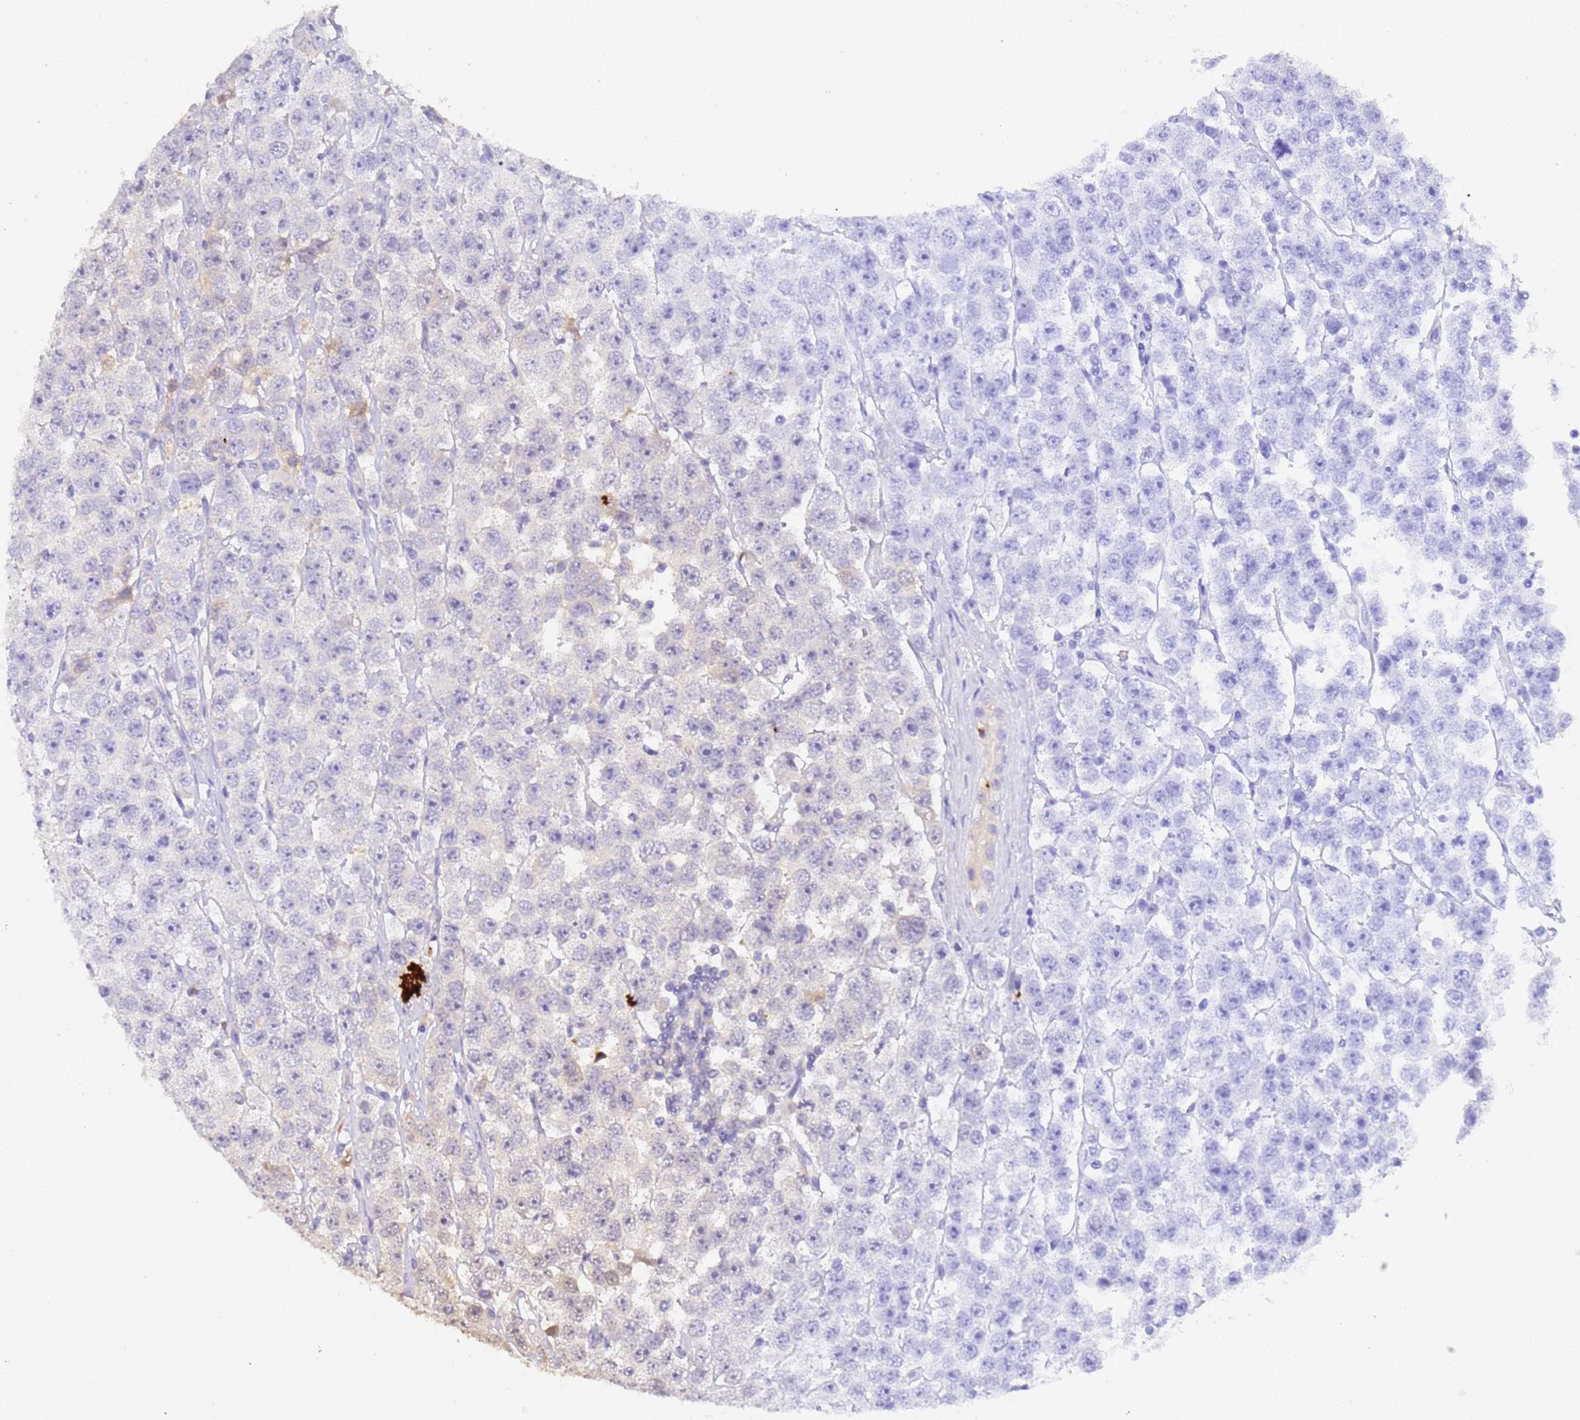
{"staining": {"intensity": "negative", "quantity": "none", "location": "none"}, "tissue": "testis cancer", "cell_type": "Tumor cells", "image_type": "cancer", "snomed": [{"axis": "morphology", "description": "Seminoma, NOS"}, {"axis": "topography", "description": "Testis"}], "caption": "Micrograph shows no significant protein expression in tumor cells of testis cancer (seminoma). (Immunohistochemistry (ihc), brightfield microscopy, high magnification).", "gene": "CFHR2", "patient": {"sex": "male", "age": 28}}